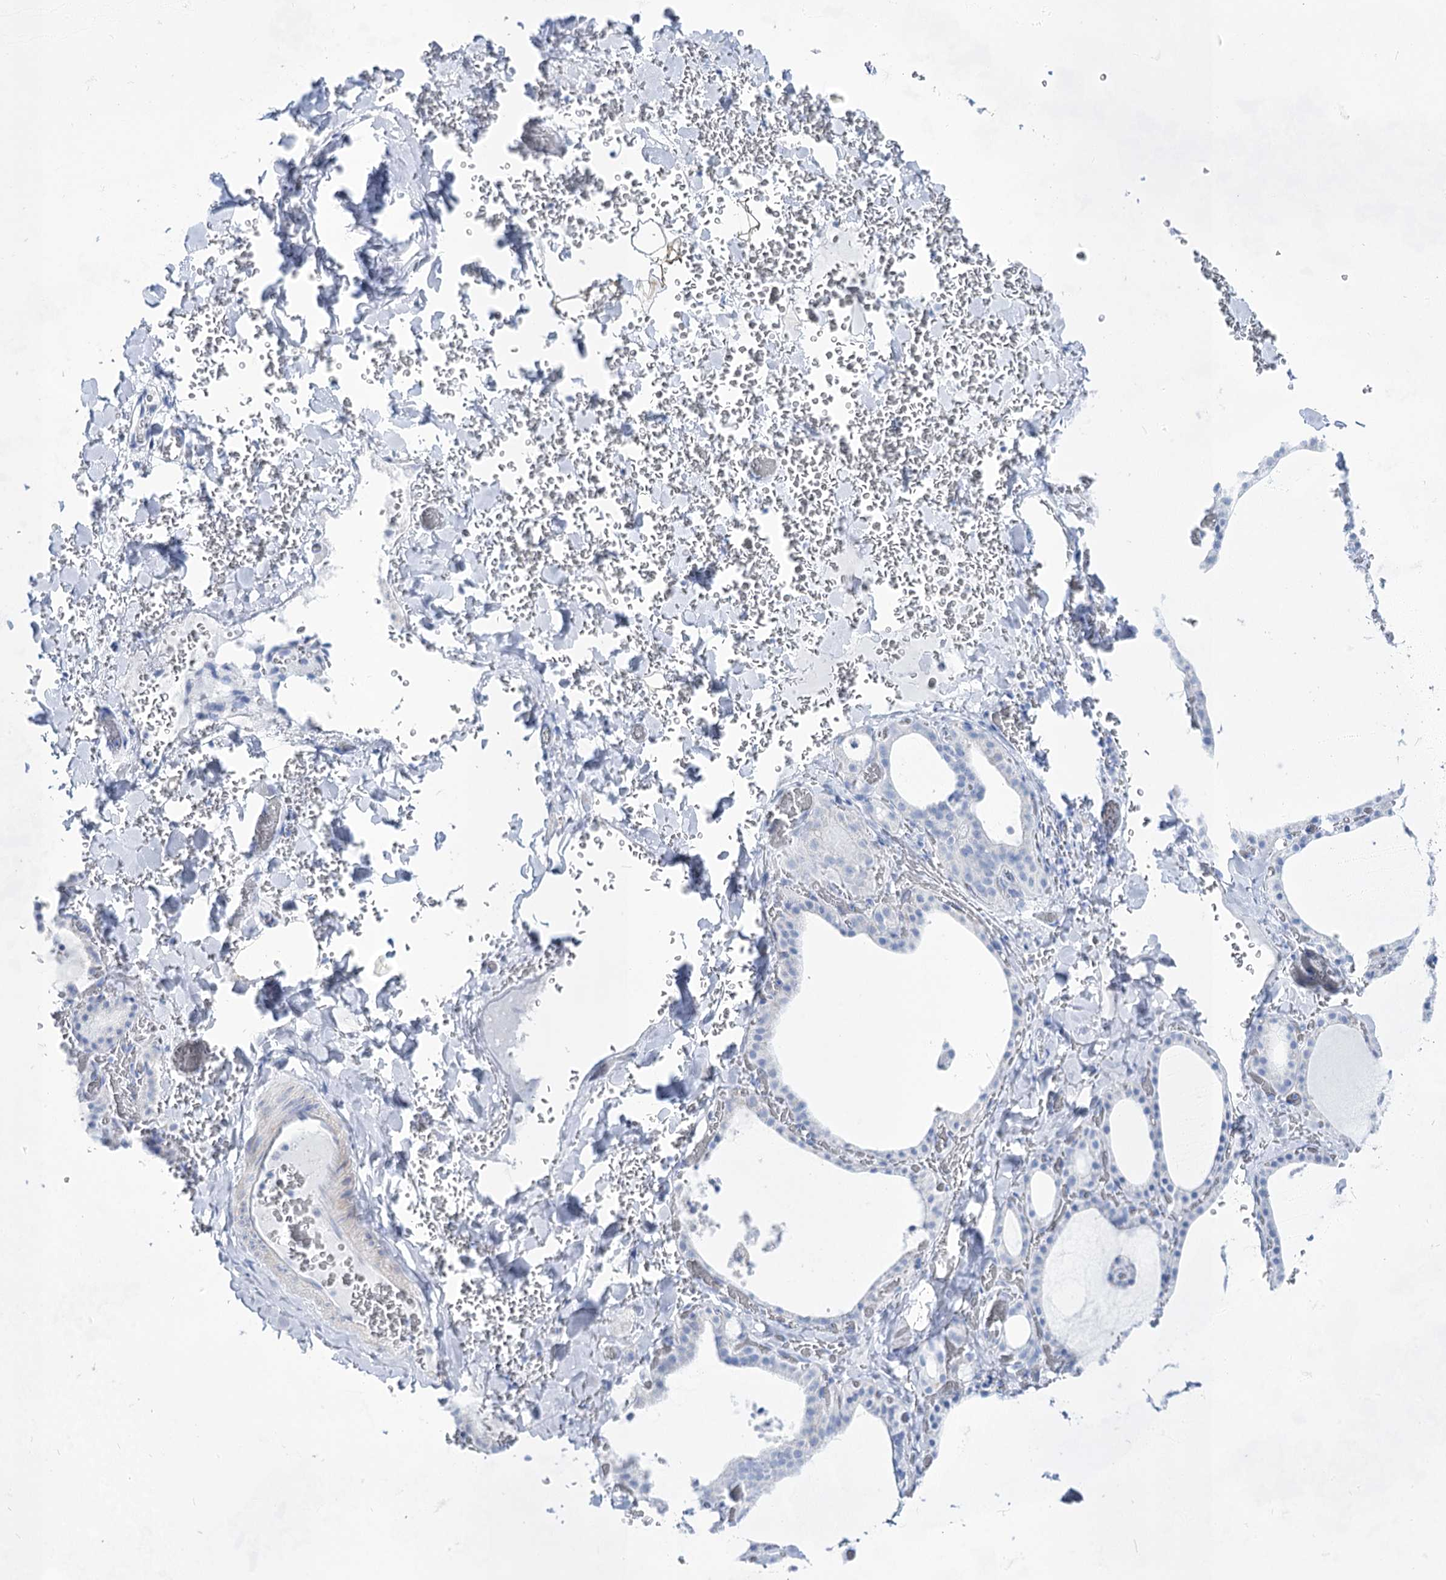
{"staining": {"intensity": "negative", "quantity": "none", "location": "none"}, "tissue": "thyroid gland", "cell_type": "Glandular cells", "image_type": "normal", "snomed": [{"axis": "morphology", "description": "Normal tissue, NOS"}, {"axis": "topography", "description": "Thyroid gland"}], "caption": "The photomicrograph shows no significant positivity in glandular cells of thyroid gland.", "gene": "ACRV1", "patient": {"sex": "female", "age": 39}}